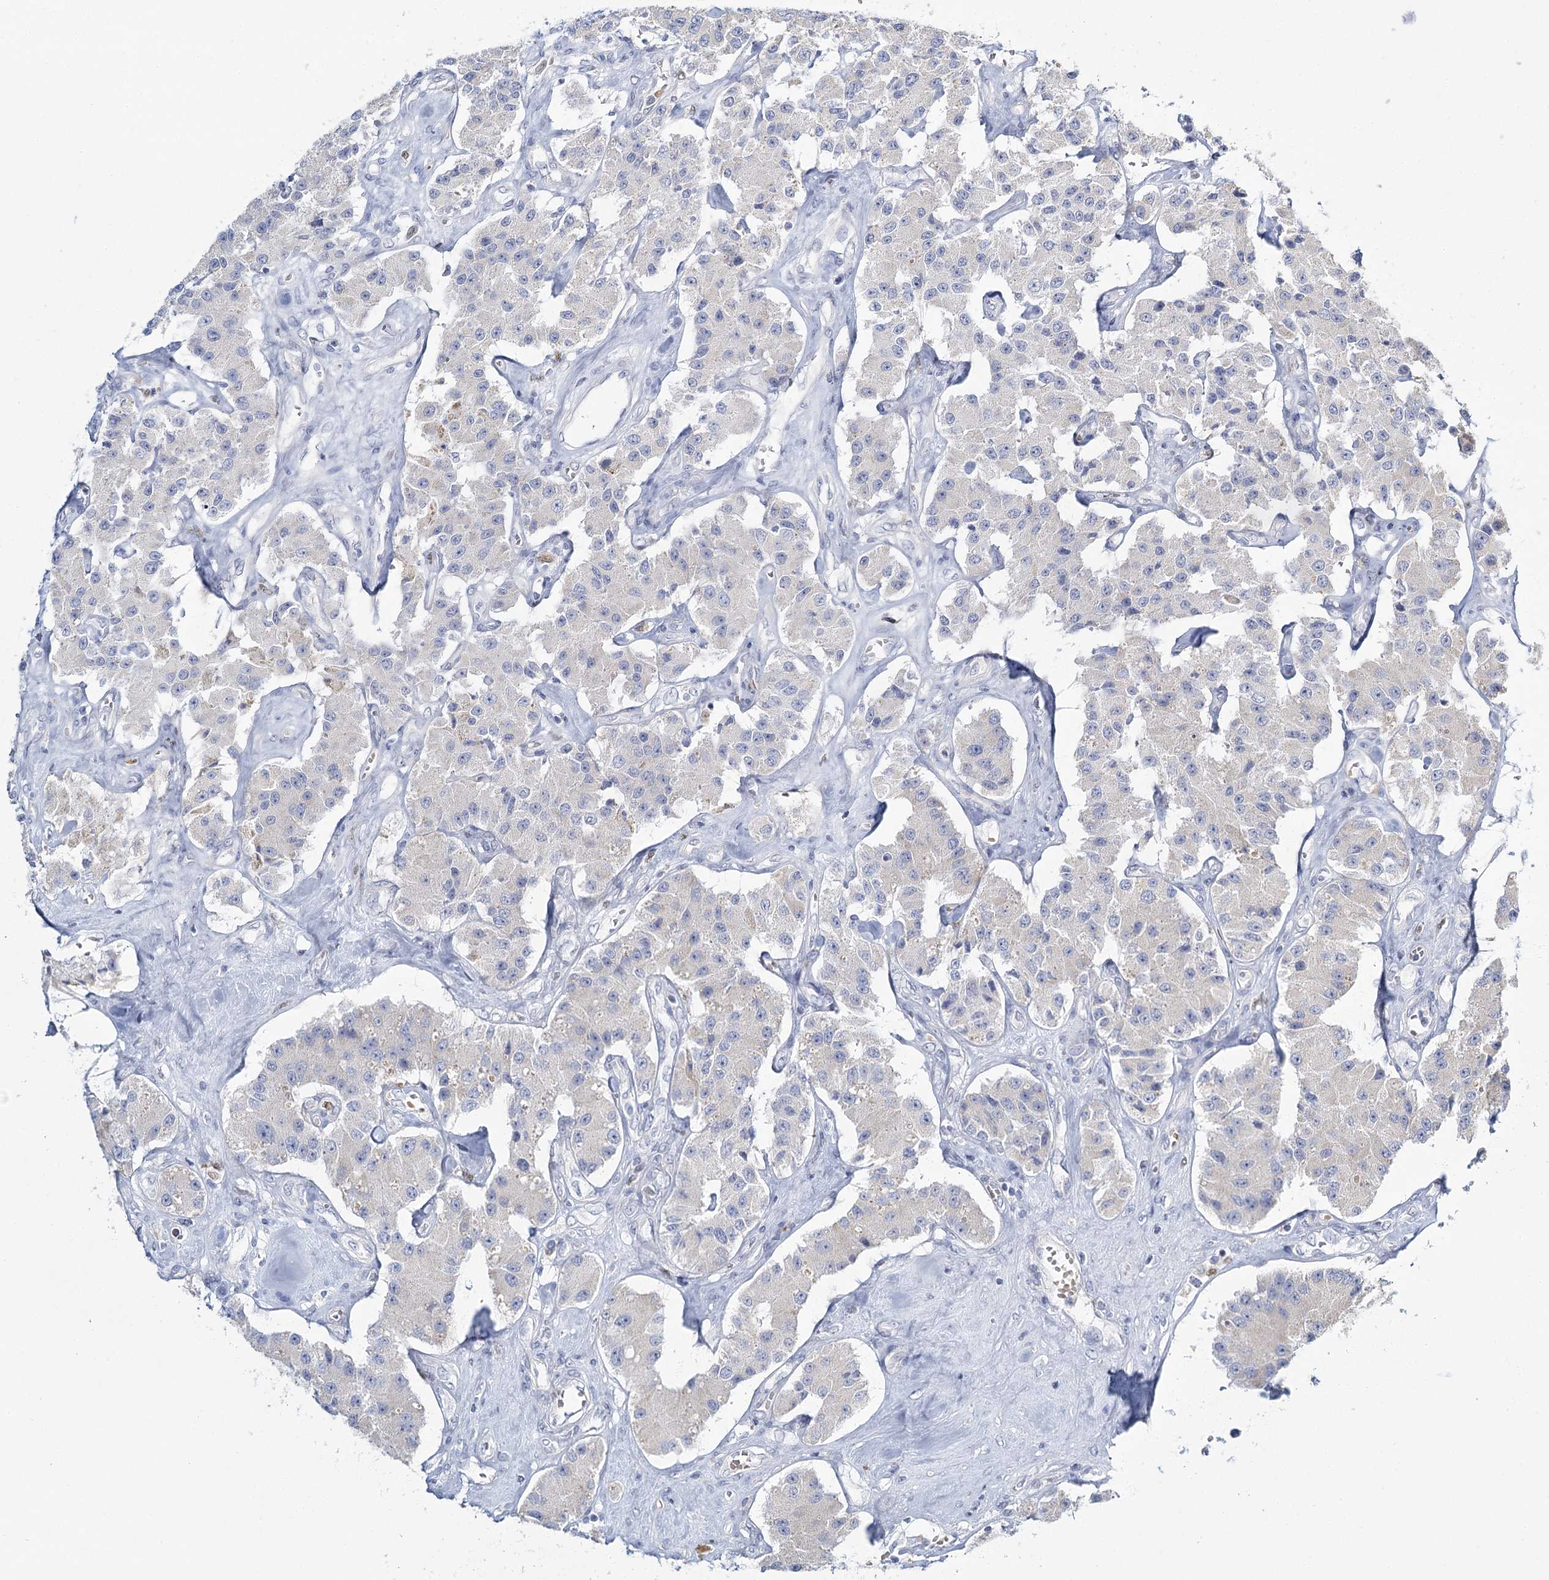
{"staining": {"intensity": "negative", "quantity": "none", "location": "none"}, "tissue": "carcinoid", "cell_type": "Tumor cells", "image_type": "cancer", "snomed": [{"axis": "morphology", "description": "Carcinoid, malignant, NOS"}, {"axis": "topography", "description": "Pancreas"}], "caption": "Immunohistochemistry (IHC) micrograph of neoplastic tissue: carcinoid stained with DAB (3,3'-diaminobenzidine) exhibits no significant protein expression in tumor cells.", "gene": "IGSF3", "patient": {"sex": "male", "age": 41}}